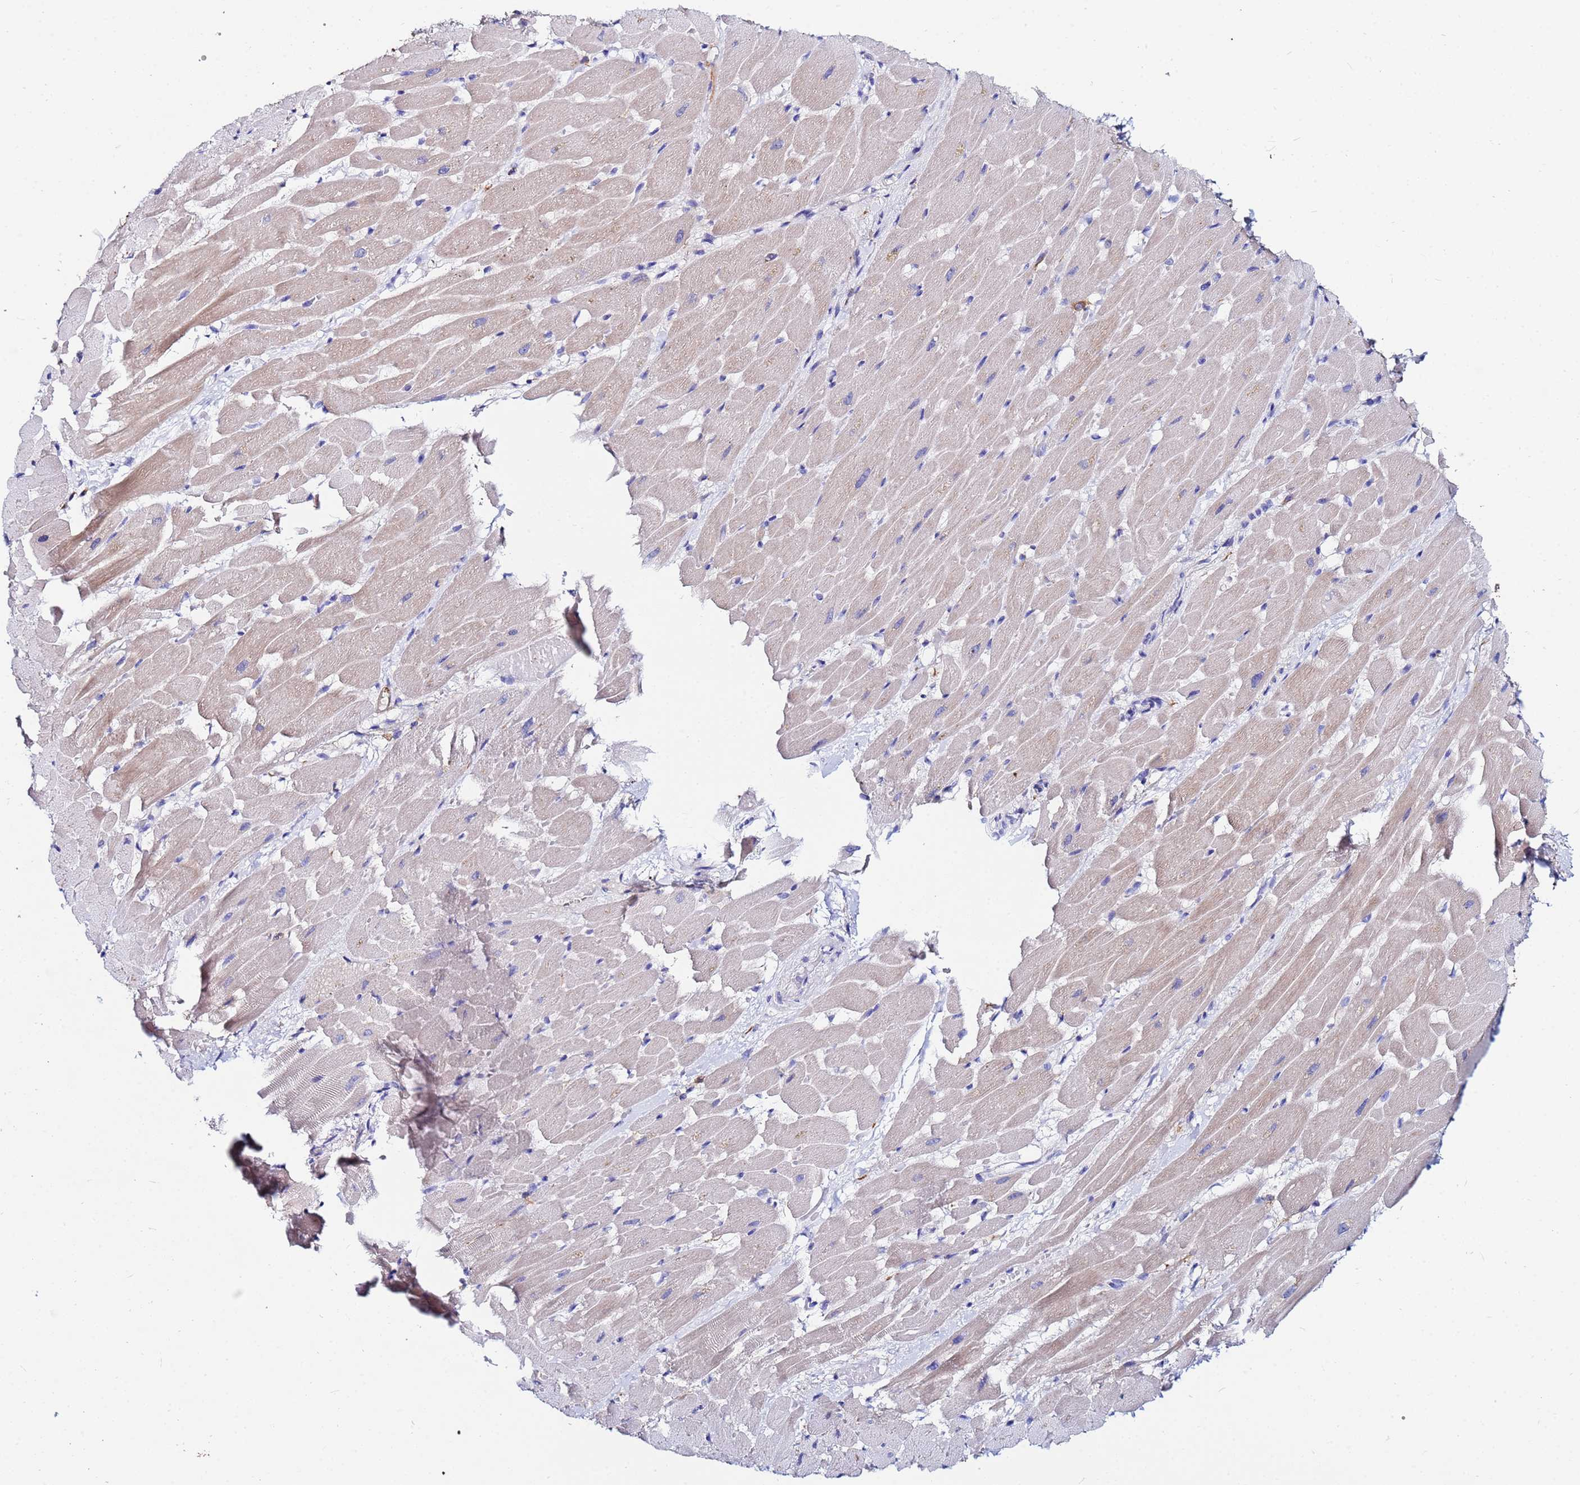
{"staining": {"intensity": "negative", "quantity": "none", "location": "none"}, "tissue": "heart muscle", "cell_type": "Cardiomyocytes", "image_type": "normal", "snomed": [{"axis": "morphology", "description": "Normal tissue, NOS"}, {"axis": "topography", "description": "Heart"}], "caption": "This is an immunohistochemistry (IHC) image of unremarkable heart muscle. There is no staining in cardiomyocytes.", "gene": "BASP1", "patient": {"sex": "male", "age": 37}}